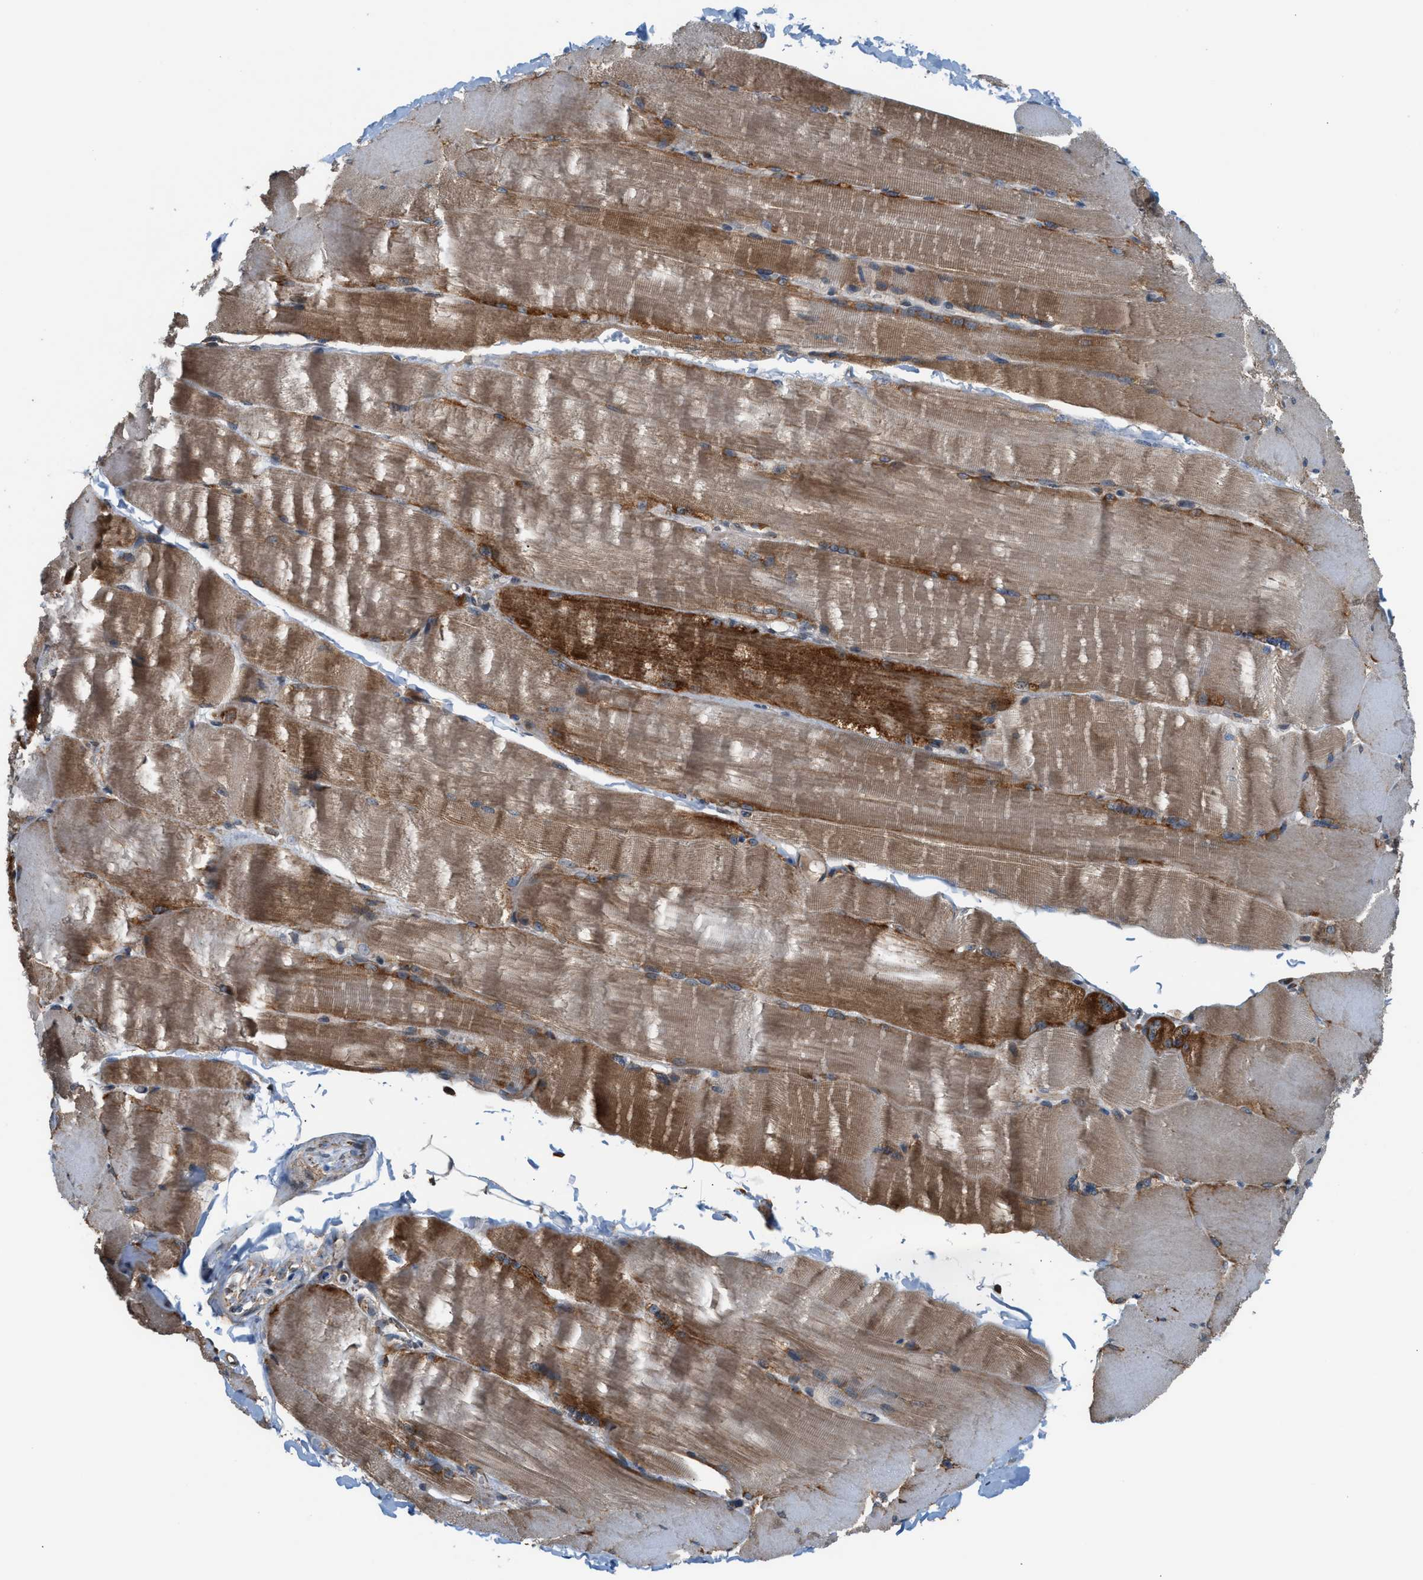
{"staining": {"intensity": "moderate", "quantity": ">75%", "location": "cytoplasmic/membranous"}, "tissue": "skeletal muscle", "cell_type": "Myocytes", "image_type": "normal", "snomed": [{"axis": "morphology", "description": "Normal tissue, NOS"}, {"axis": "topography", "description": "Skin"}, {"axis": "topography", "description": "Skeletal muscle"}], "caption": "The micrograph shows immunohistochemical staining of unremarkable skeletal muscle. There is moderate cytoplasmic/membranous staining is appreciated in about >75% of myocytes. (IHC, brightfield microscopy, high magnification).", "gene": "SGSM2", "patient": {"sex": "male", "age": 83}}